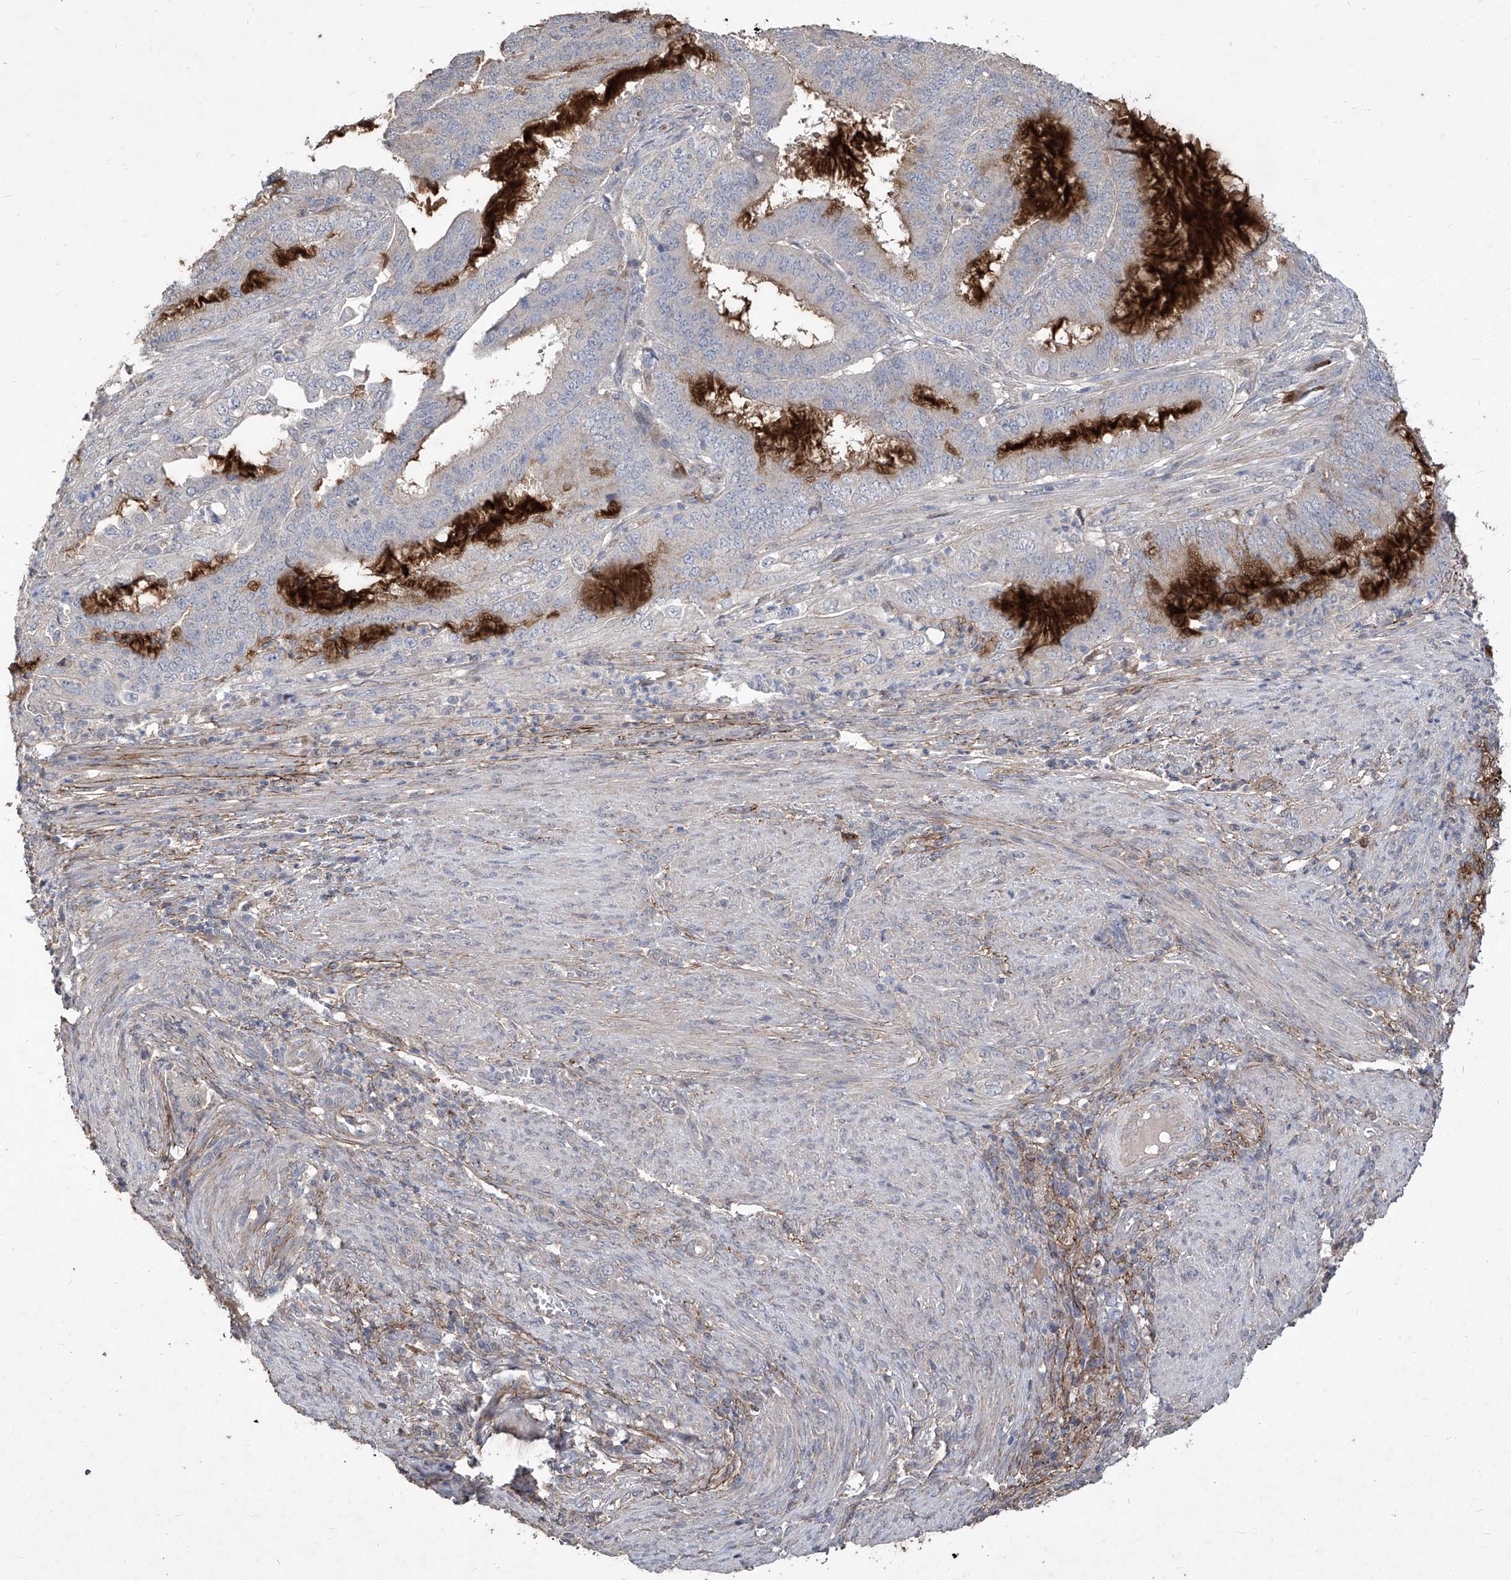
{"staining": {"intensity": "negative", "quantity": "none", "location": "none"}, "tissue": "endometrial cancer", "cell_type": "Tumor cells", "image_type": "cancer", "snomed": [{"axis": "morphology", "description": "Adenocarcinoma, NOS"}, {"axis": "topography", "description": "Endometrium"}], "caption": "A high-resolution micrograph shows immunohistochemistry staining of endometrial adenocarcinoma, which displays no significant staining in tumor cells.", "gene": "TXNIP", "patient": {"sex": "female", "age": 51}}